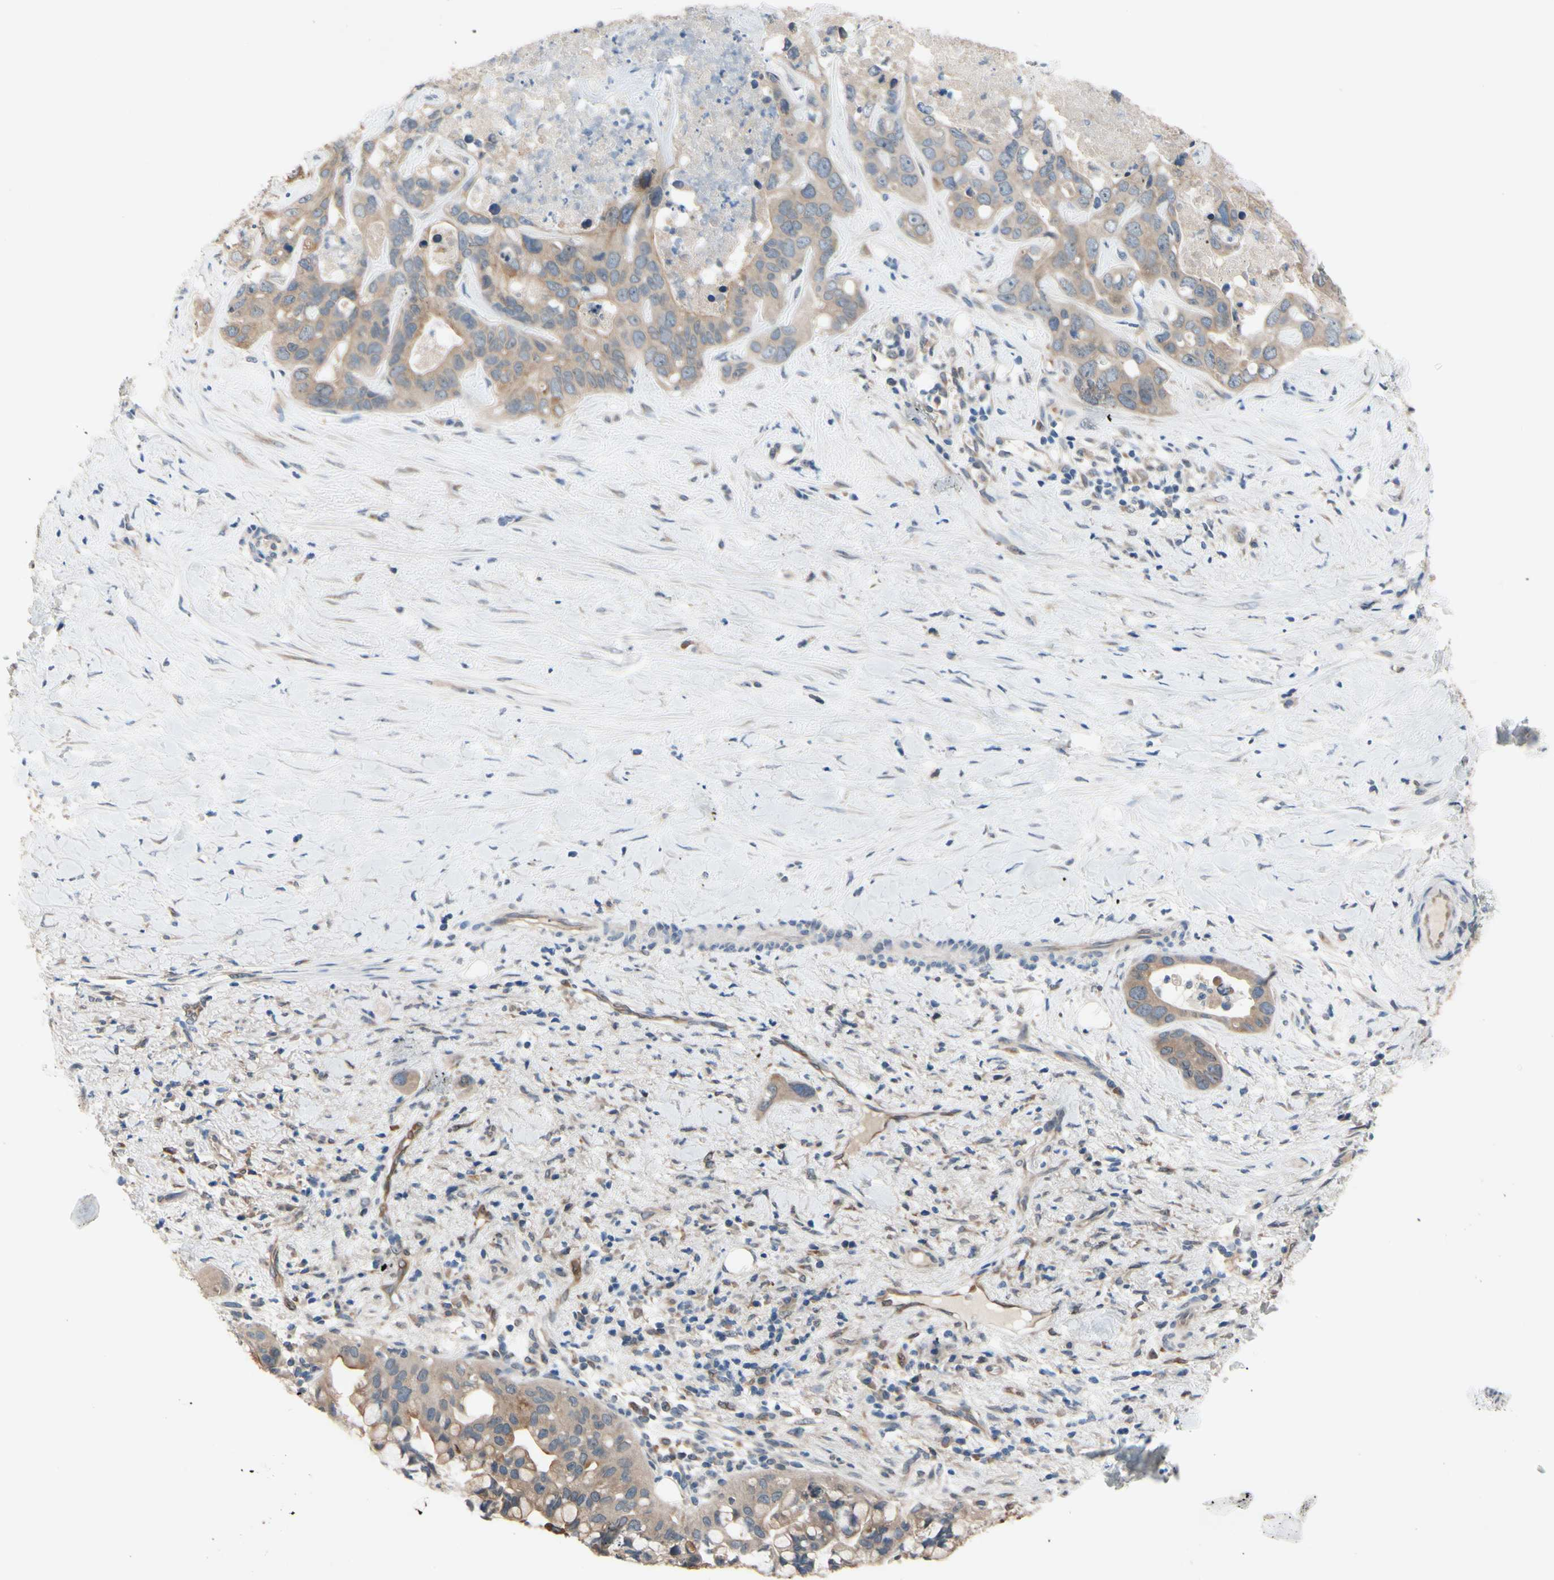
{"staining": {"intensity": "weak", "quantity": ">75%", "location": "cytoplasmic/membranous"}, "tissue": "liver cancer", "cell_type": "Tumor cells", "image_type": "cancer", "snomed": [{"axis": "morphology", "description": "Cholangiocarcinoma"}, {"axis": "topography", "description": "Liver"}], "caption": "Approximately >75% of tumor cells in human liver cancer demonstrate weak cytoplasmic/membranous protein staining as visualized by brown immunohistochemical staining.", "gene": "PRXL2A", "patient": {"sex": "female", "age": 65}}